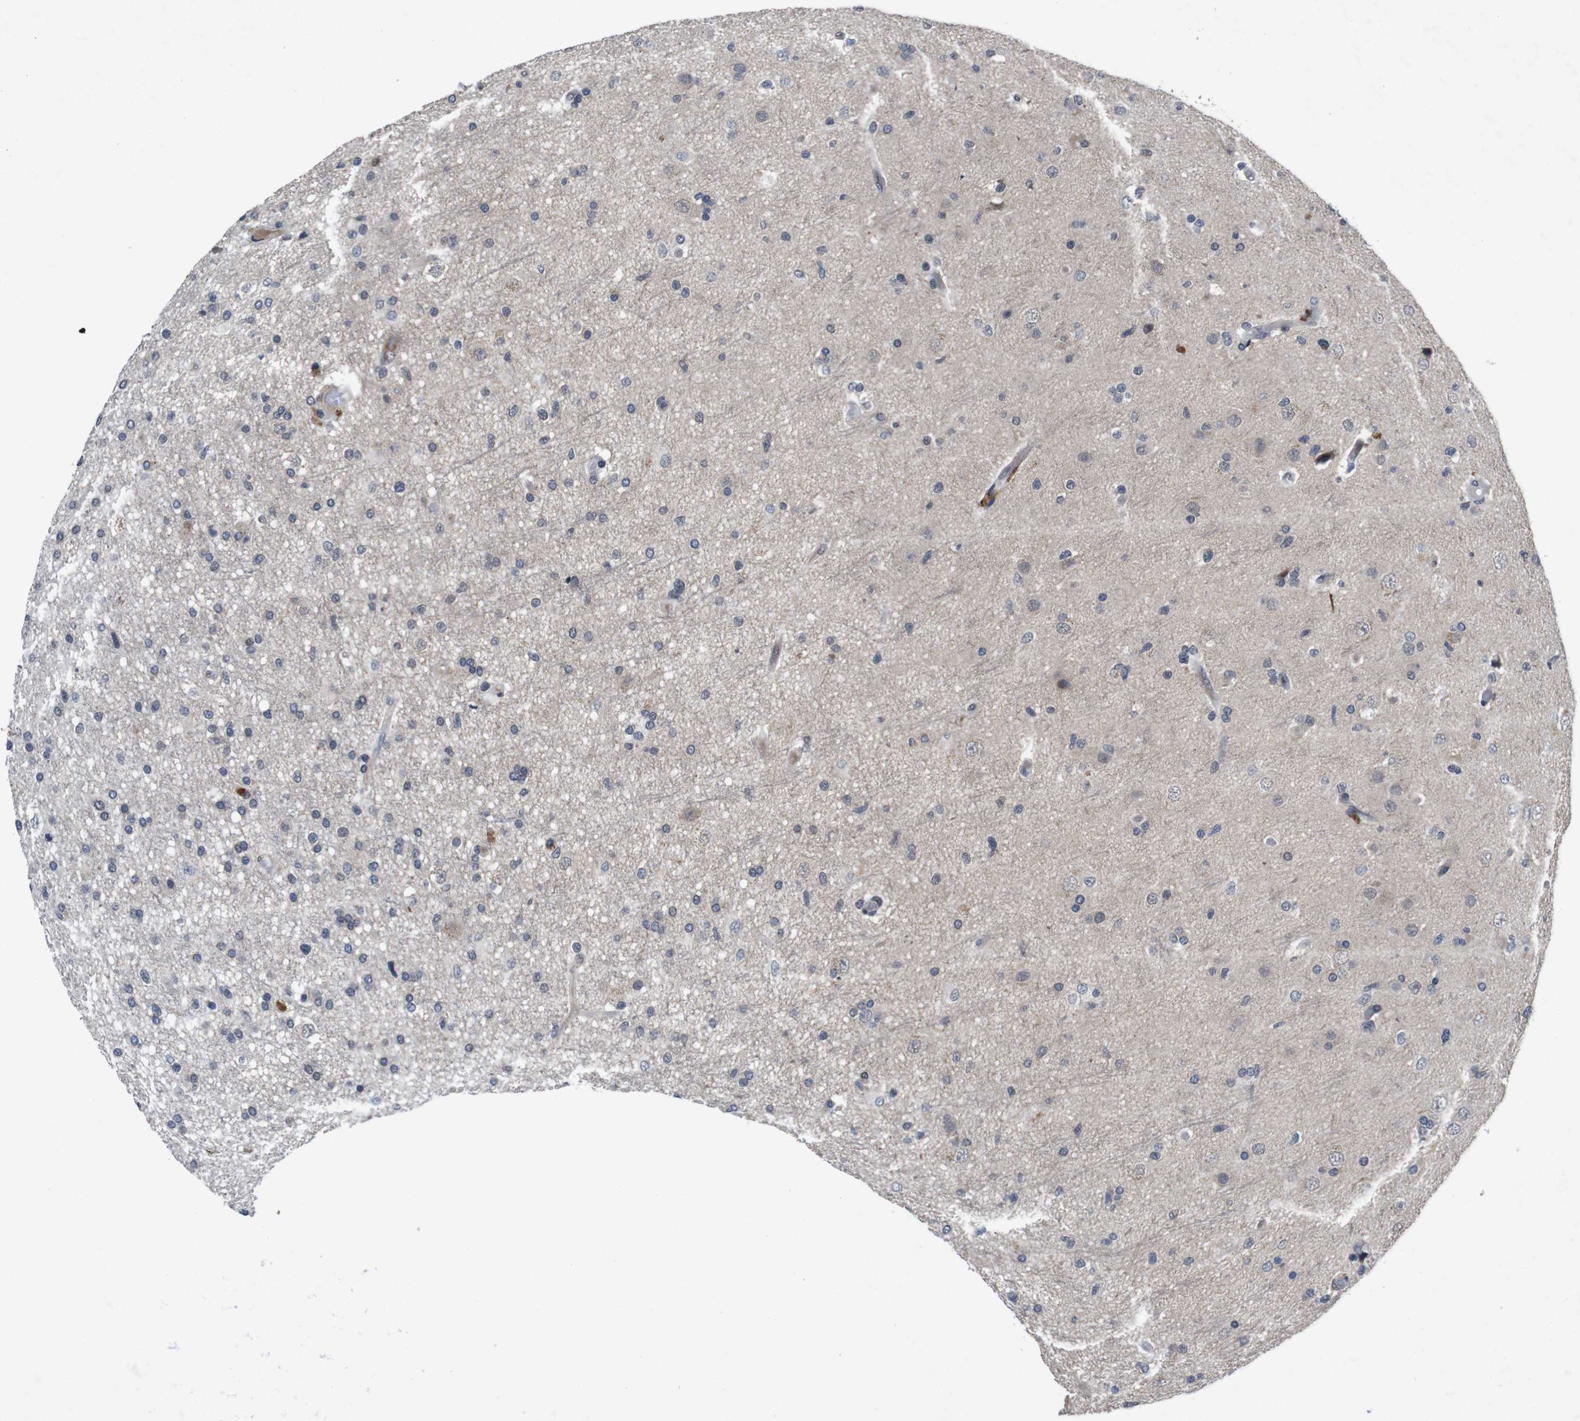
{"staining": {"intensity": "negative", "quantity": "none", "location": "none"}, "tissue": "glioma", "cell_type": "Tumor cells", "image_type": "cancer", "snomed": [{"axis": "morphology", "description": "Glioma, malignant, High grade"}, {"axis": "topography", "description": "Brain"}], "caption": "This is an IHC image of high-grade glioma (malignant). There is no positivity in tumor cells.", "gene": "AKT3", "patient": {"sex": "male", "age": 33}}